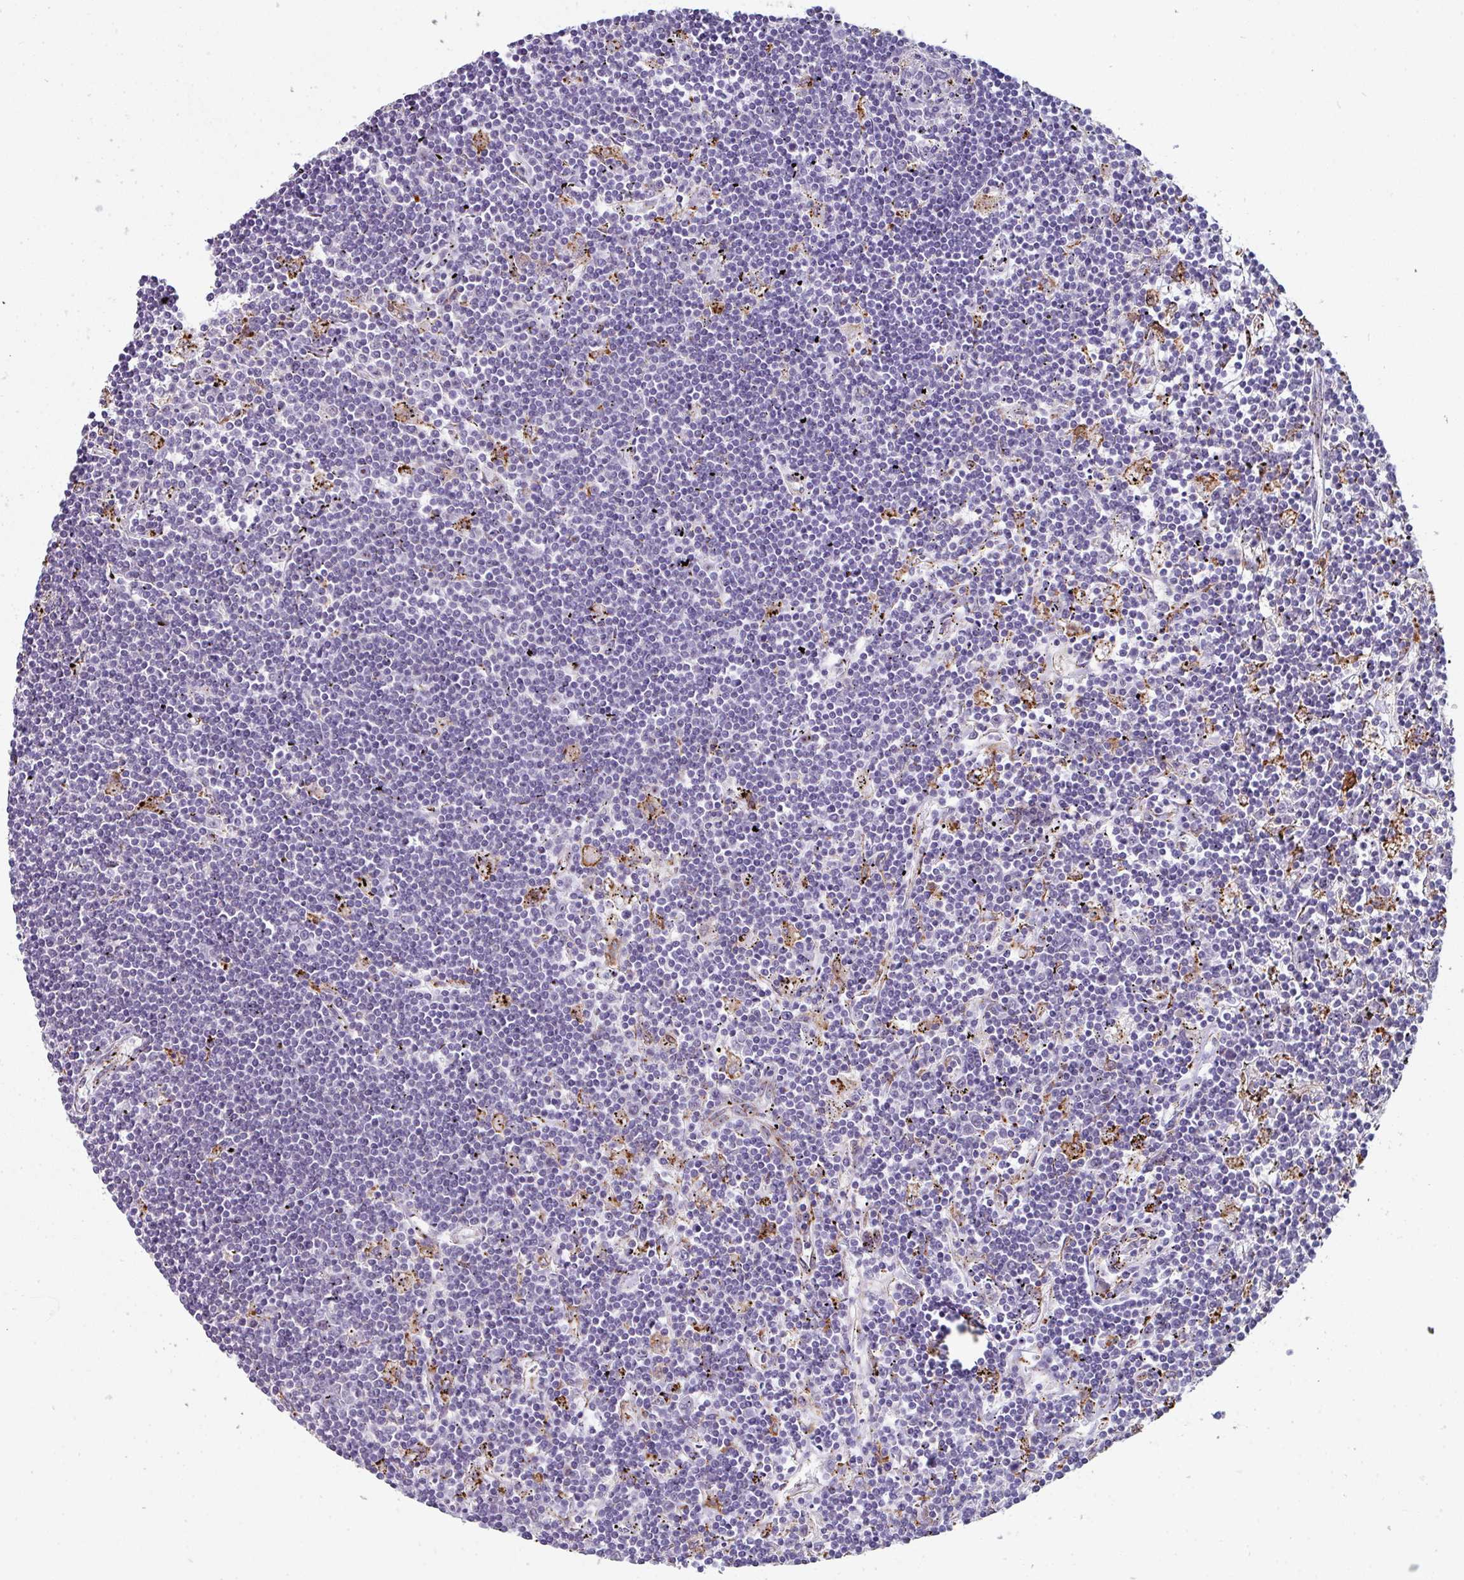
{"staining": {"intensity": "negative", "quantity": "none", "location": "none"}, "tissue": "lymphoma", "cell_type": "Tumor cells", "image_type": "cancer", "snomed": [{"axis": "morphology", "description": "Malignant lymphoma, non-Hodgkin's type, Low grade"}, {"axis": "topography", "description": "Spleen"}], "caption": "Tumor cells are negative for brown protein staining in malignant lymphoma, non-Hodgkin's type (low-grade).", "gene": "BMS1", "patient": {"sex": "male", "age": 76}}